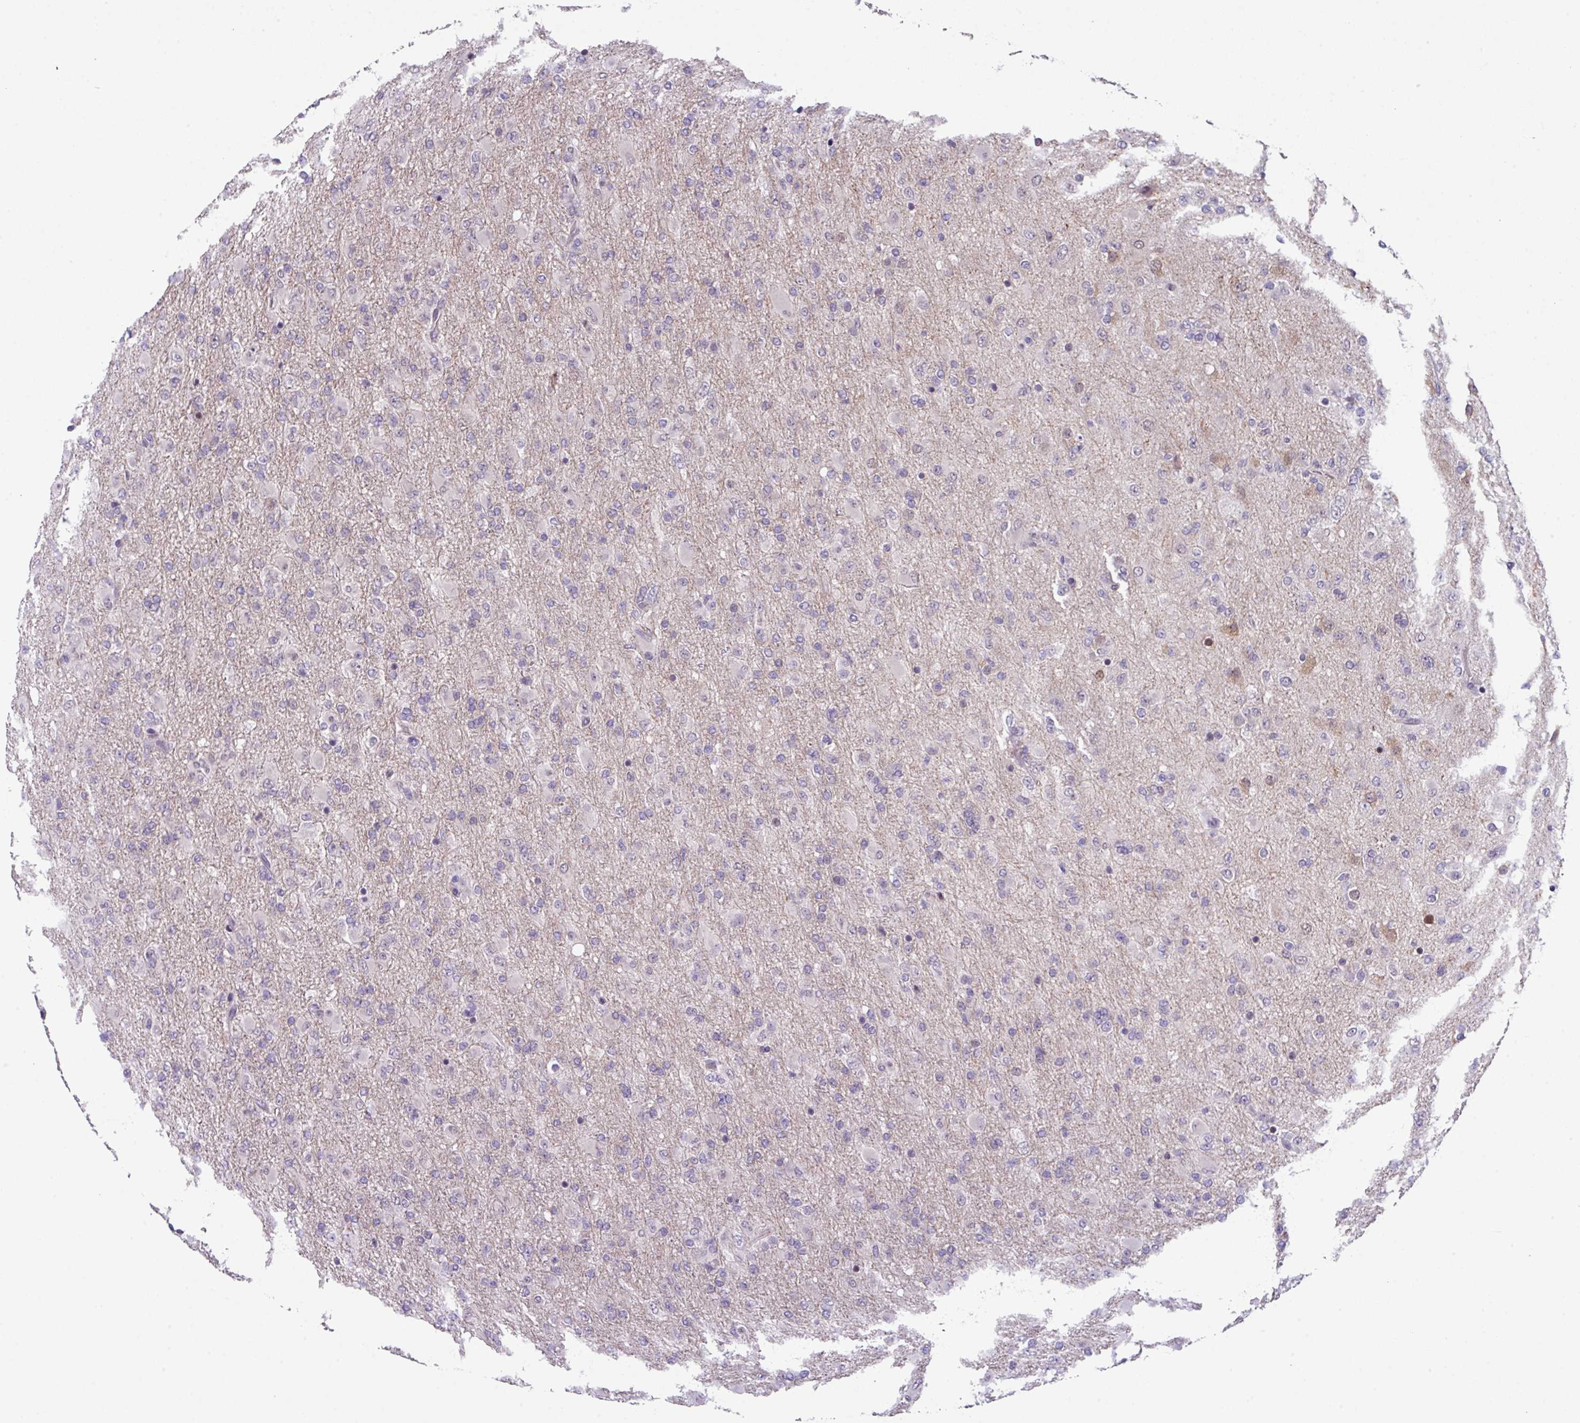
{"staining": {"intensity": "moderate", "quantity": "<25%", "location": "cytoplasmic/membranous,nuclear"}, "tissue": "glioma", "cell_type": "Tumor cells", "image_type": "cancer", "snomed": [{"axis": "morphology", "description": "Glioma, malignant, Low grade"}, {"axis": "topography", "description": "Brain"}], "caption": "Brown immunohistochemical staining in human malignant glioma (low-grade) reveals moderate cytoplasmic/membranous and nuclear staining in approximately <25% of tumor cells. Using DAB (brown) and hematoxylin (blue) stains, captured at high magnification using brightfield microscopy.", "gene": "ZFP3", "patient": {"sex": "male", "age": 65}}